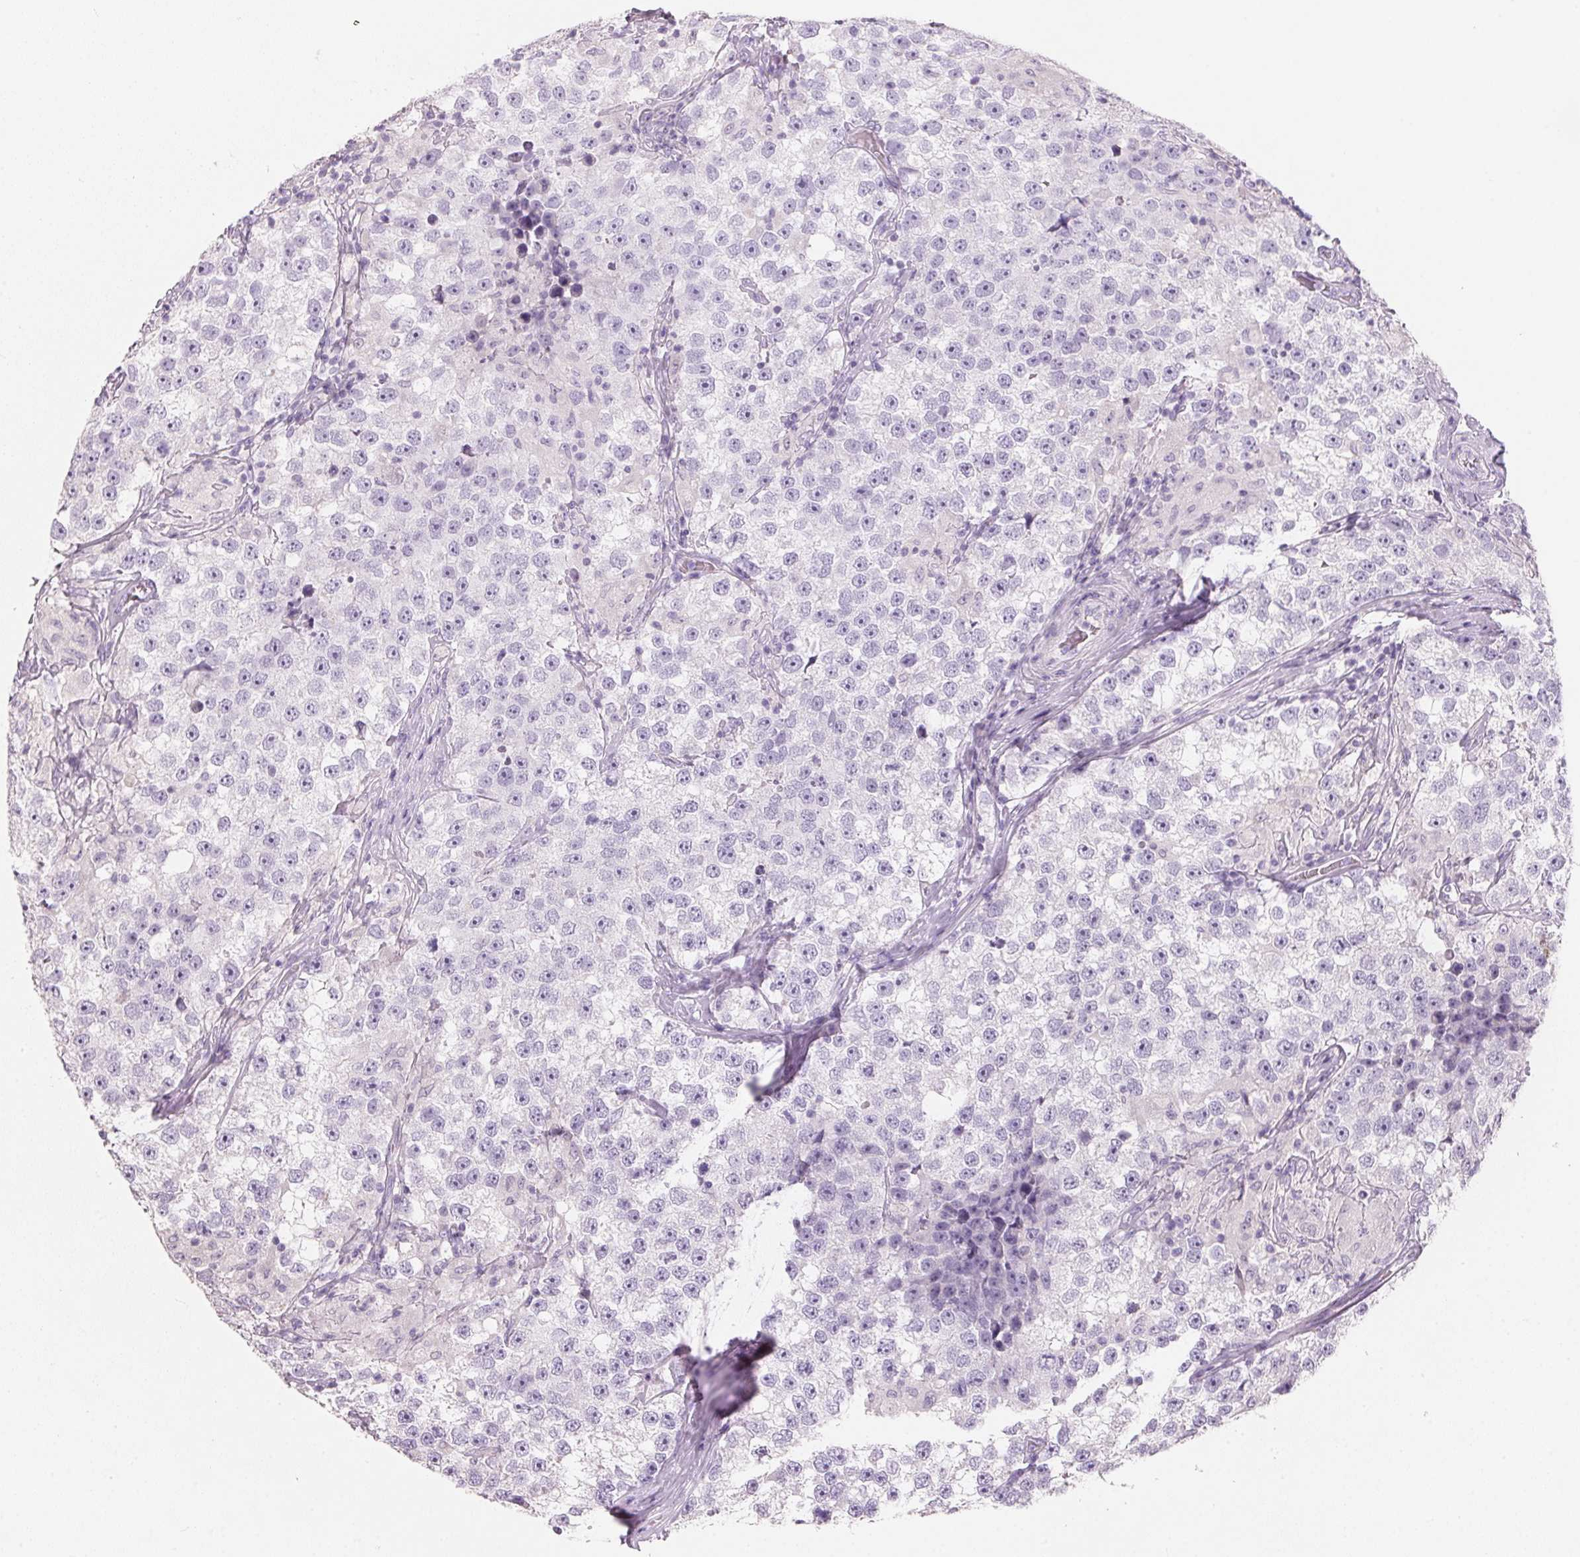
{"staining": {"intensity": "negative", "quantity": "none", "location": "none"}, "tissue": "testis cancer", "cell_type": "Tumor cells", "image_type": "cancer", "snomed": [{"axis": "morphology", "description": "Seminoma, NOS"}, {"axis": "topography", "description": "Testis"}], "caption": "Testis cancer (seminoma) was stained to show a protein in brown. There is no significant expression in tumor cells.", "gene": "HSD17B1", "patient": {"sex": "male", "age": 46}}